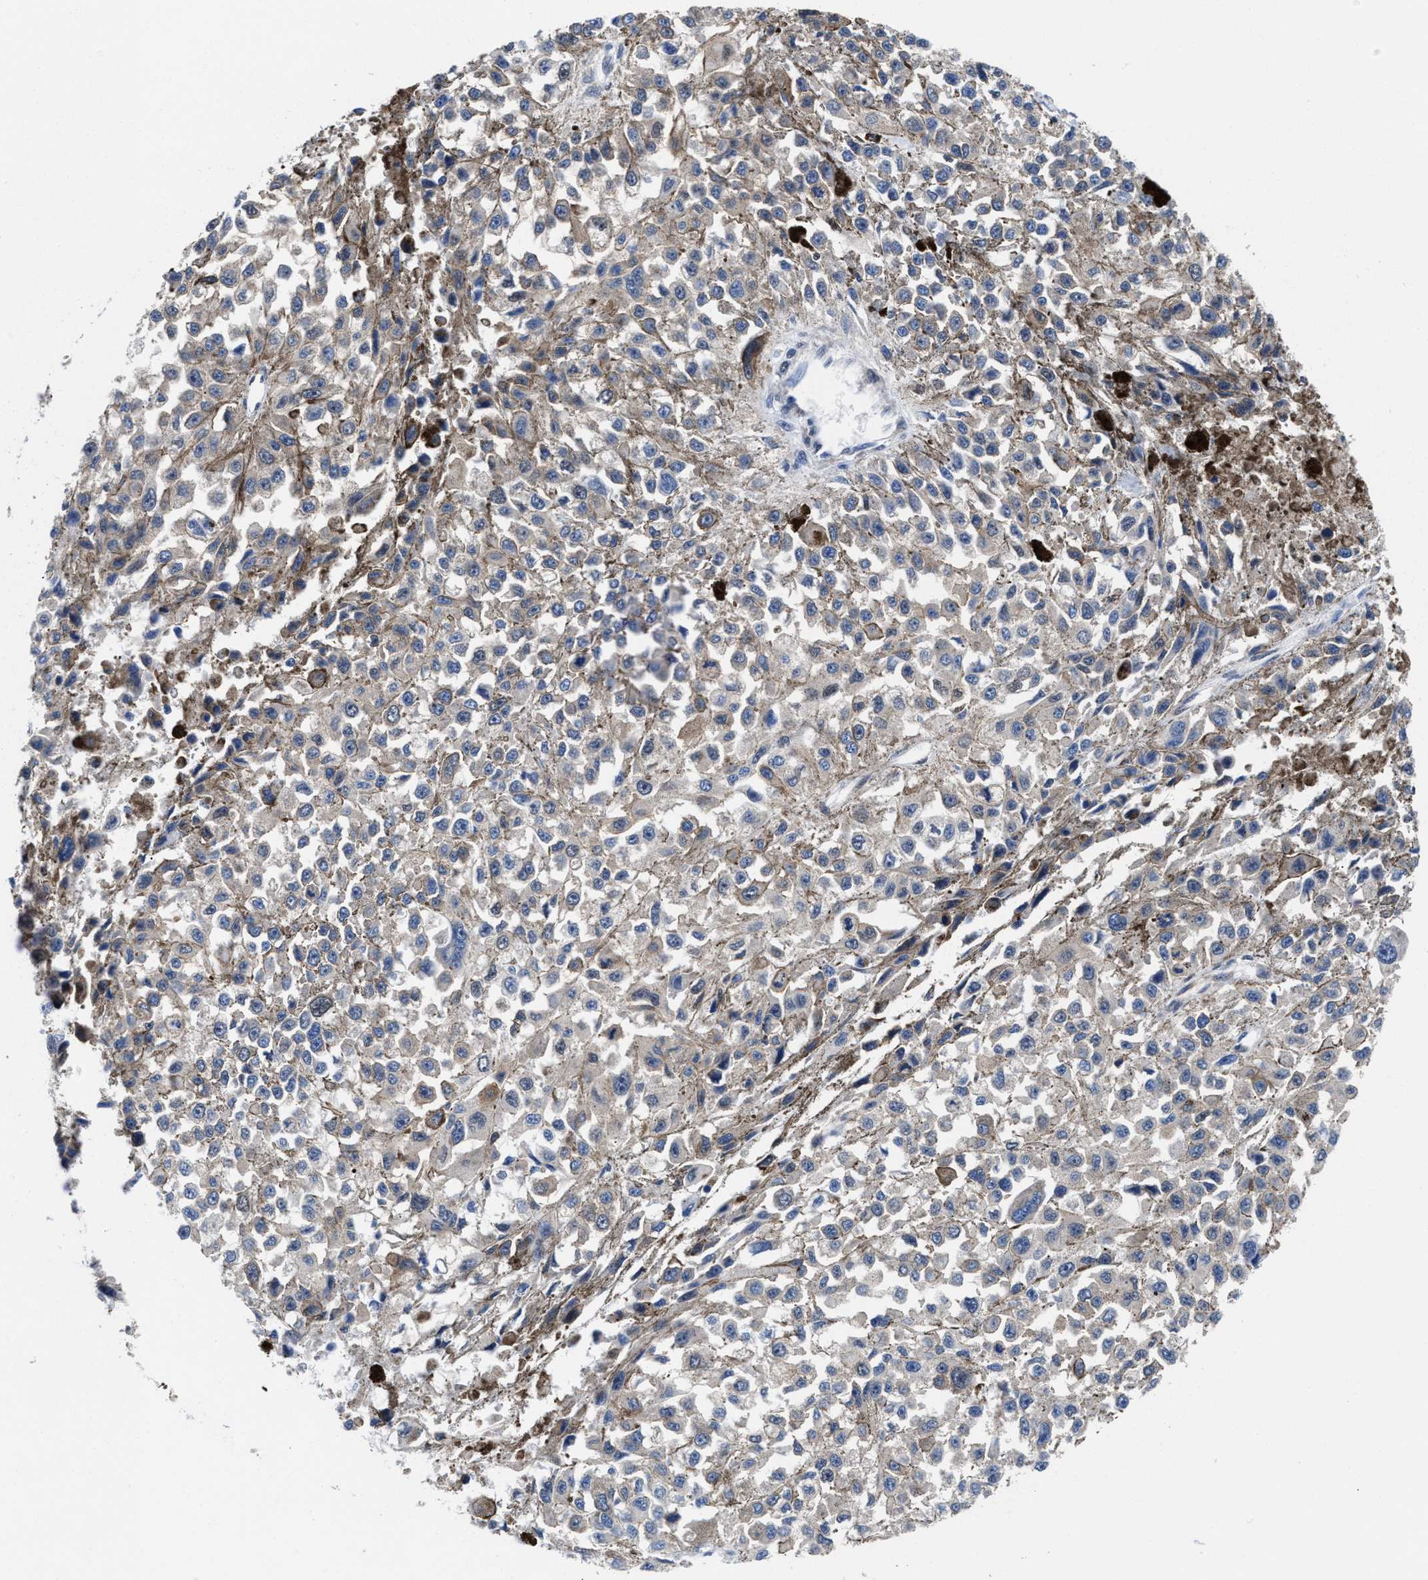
{"staining": {"intensity": "weak", "quantity": "<25%", "location": "cytoplasmic/membranous"}, "tissue": "melanoma", "cell_type": "Tumor cells", "image_type": "cancer", "snomed": [{"axis": "morphology", "description": "Malignant melanoma, Metastatic site"}, {"axis": "topography", "description": "Lymph node"}], "caption": "The micrograph shows no significant staining in tumor cells of malignant melanoma (metastatic site).", "gene": "ACLY", "patient": {"sex": "male", "age": 59}}